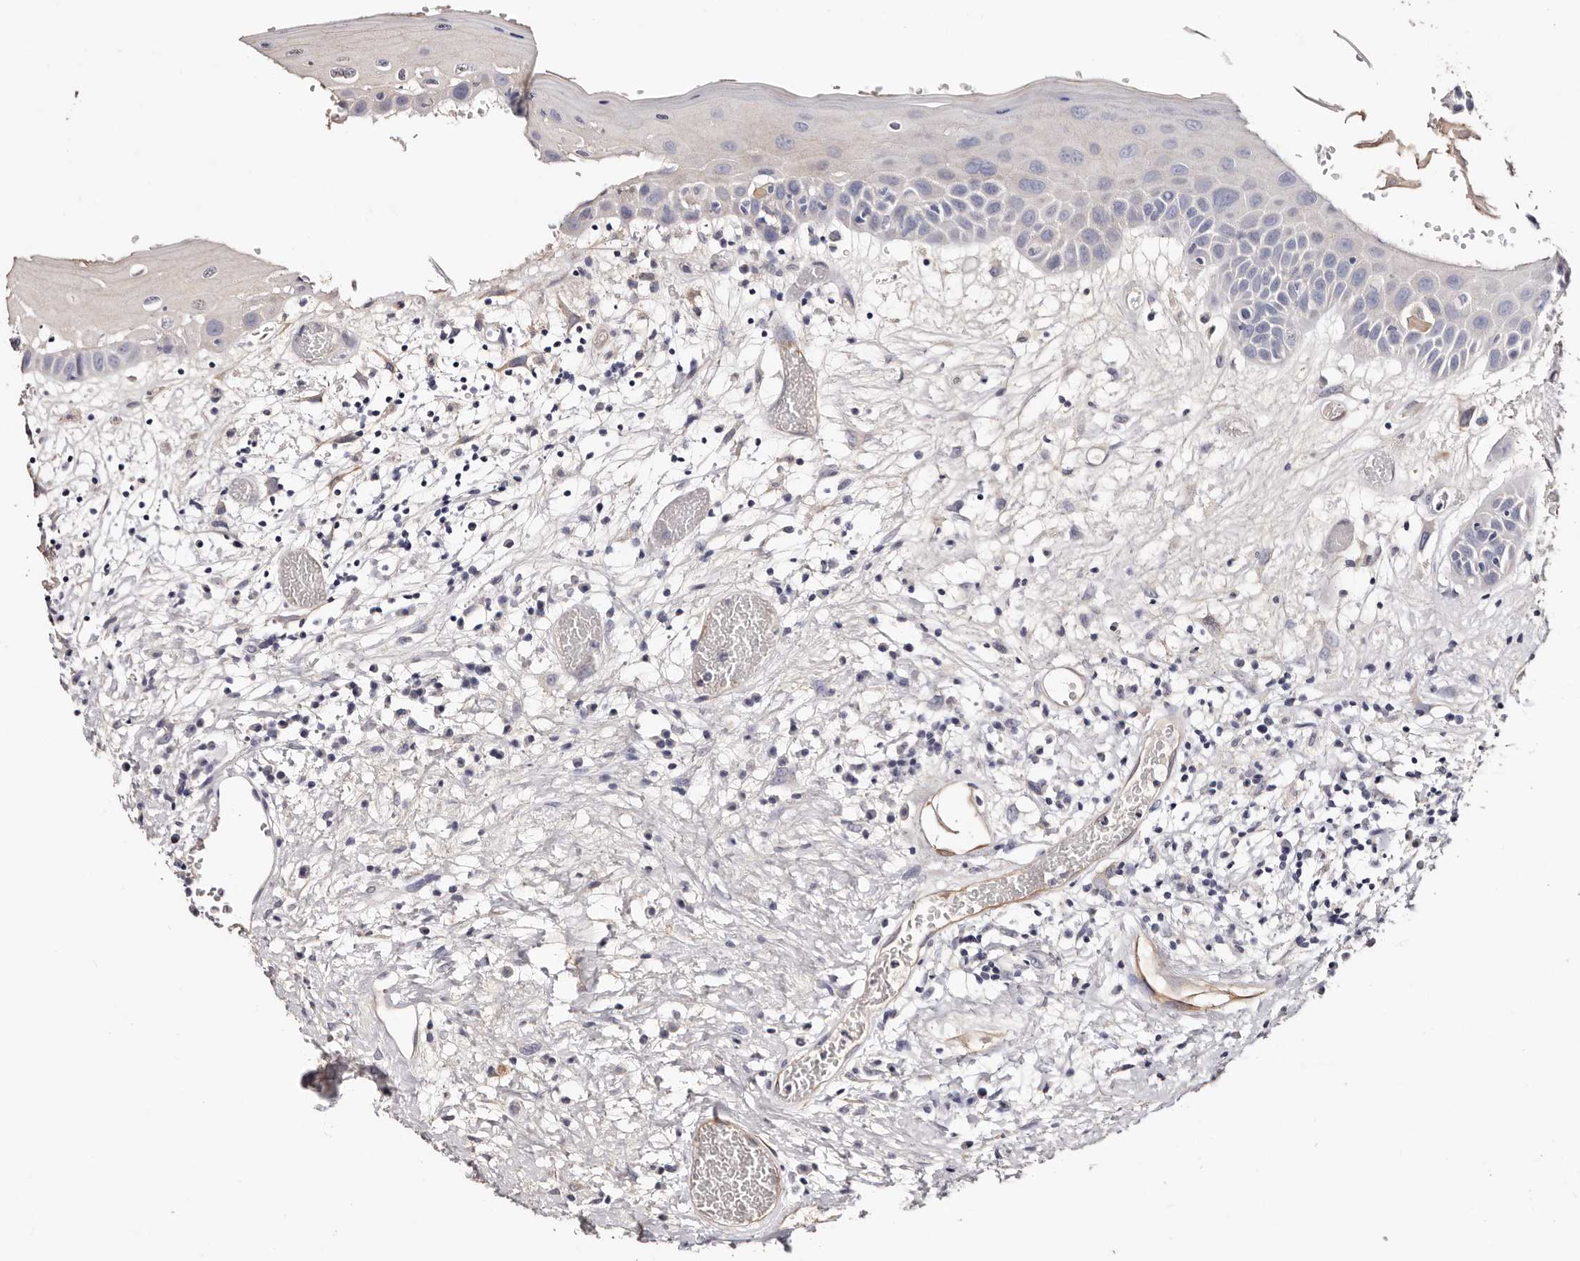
{"staining": {"intensity": "negative", "quantity": "none", "location": "none"}, "tissue": "oral mucosa", "cell_type": "Squamous epithelial cells", "image_type": "normal", "snomed": [{"axis": "morphology", "description": "Normal tissue, NOS"}, {"axis": "topography", "description": "Oral tissue"}], "caption": "A micrograph of oral mucosa stained for a protein exhibits no brown staining in squamous epithelial cells. (Brightfield microscopy of DAB (3,3'-diaminobenzidine) immunohistochemistry at high magnification).", "gene": "TGM2", "patient": {"sex": "female", "age": 76}}